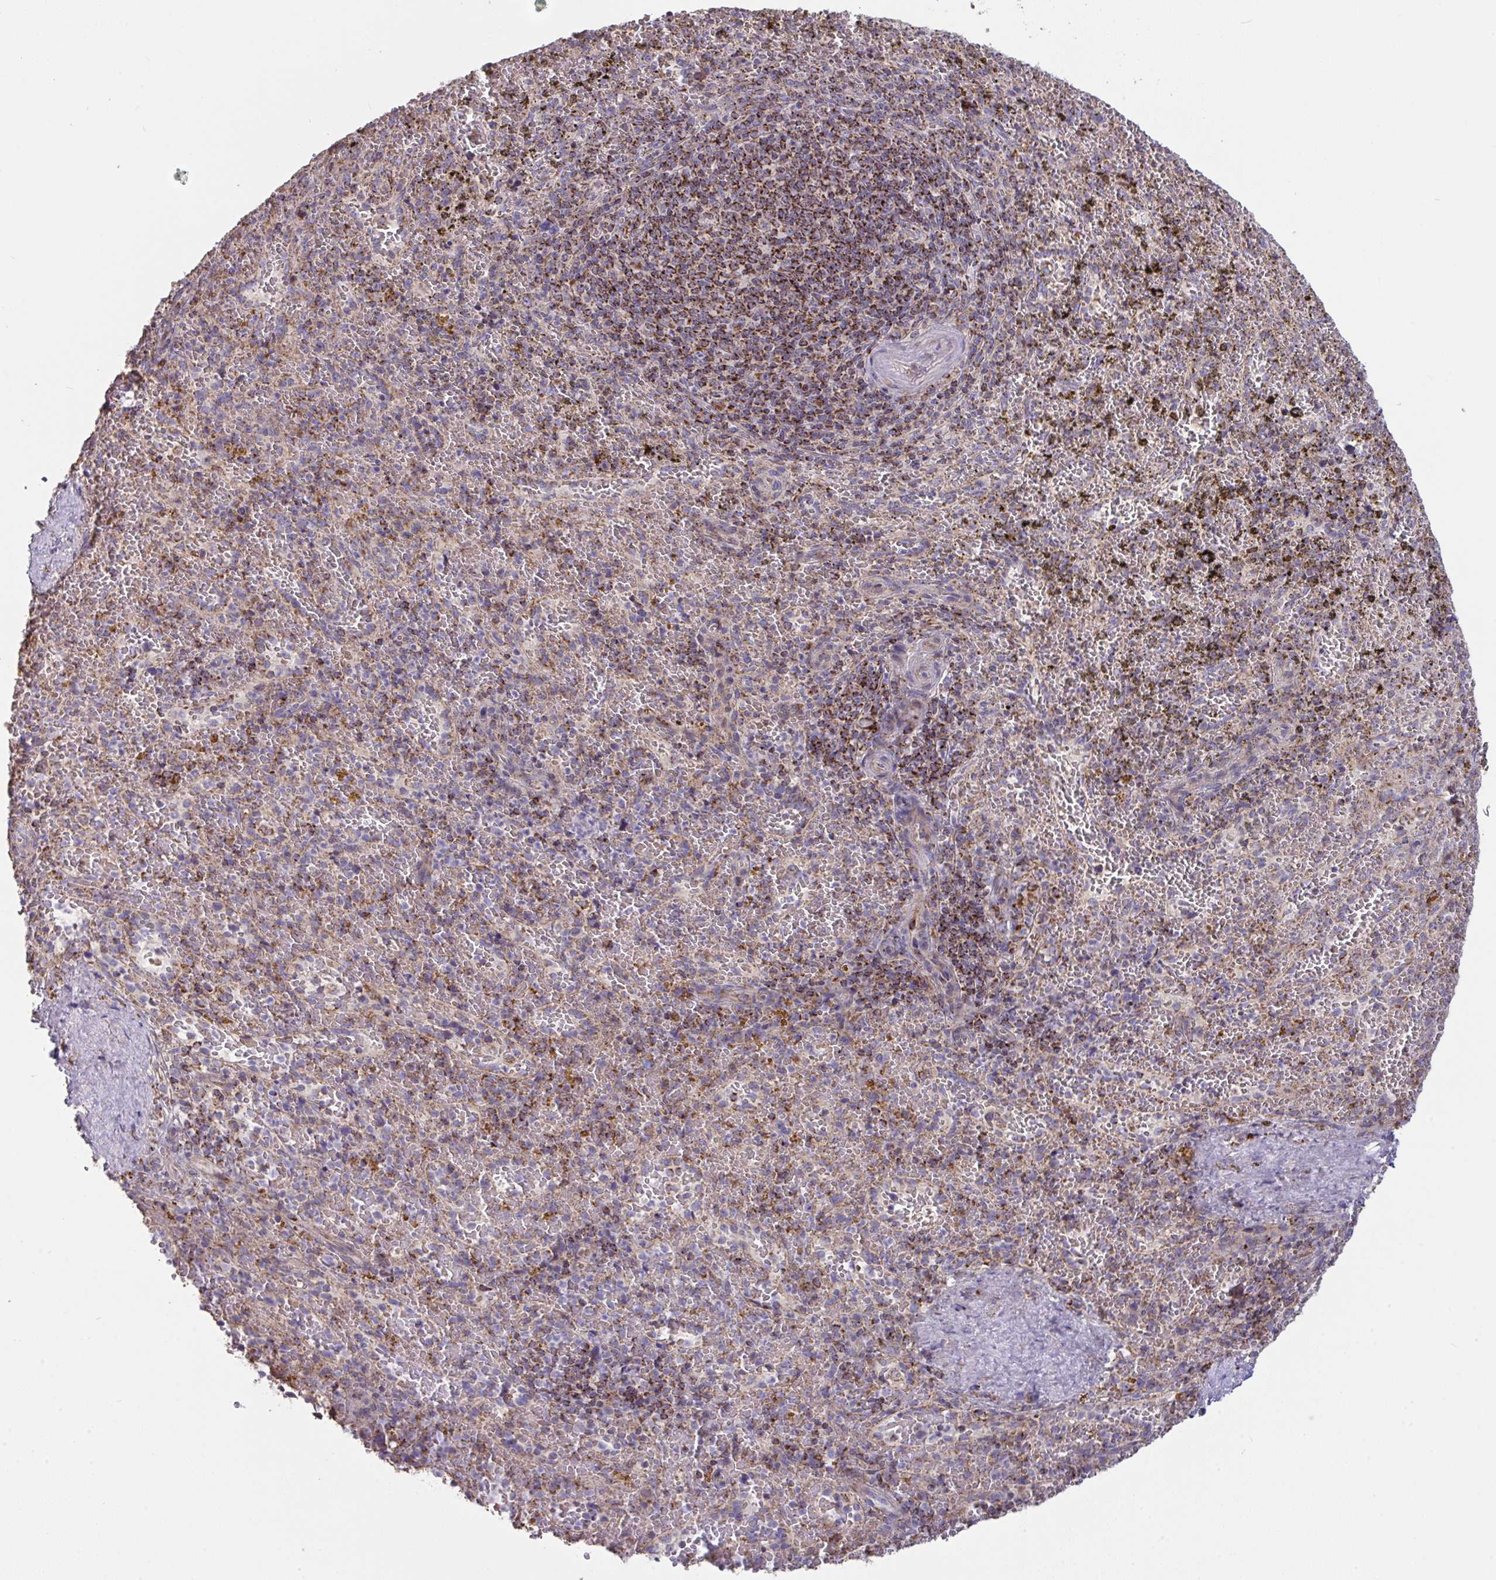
{"staining": {"intensity": "strong", "quantity": "<25%", "location": "cytoplasmic/membranous"}, "tissue": "spleen", "cell_type": "Cells in red pulp", "image_type": "normal", "snomed": [{"axis": "morphology", "description": "Normal tissue, NOS"}, {"axis": "topography", "description": "Spleen"}], "caption": "Benign spleen exhibits strong cytoplasmic/membranous staining in about <25% of cells in red pulp The staining was performed using DAB, with brown indicating positive protein expression. Nuclei are stained blue with hematoxylin..", "gene": "MICOS10", "patient": {"sex": "female", "age": 50}}